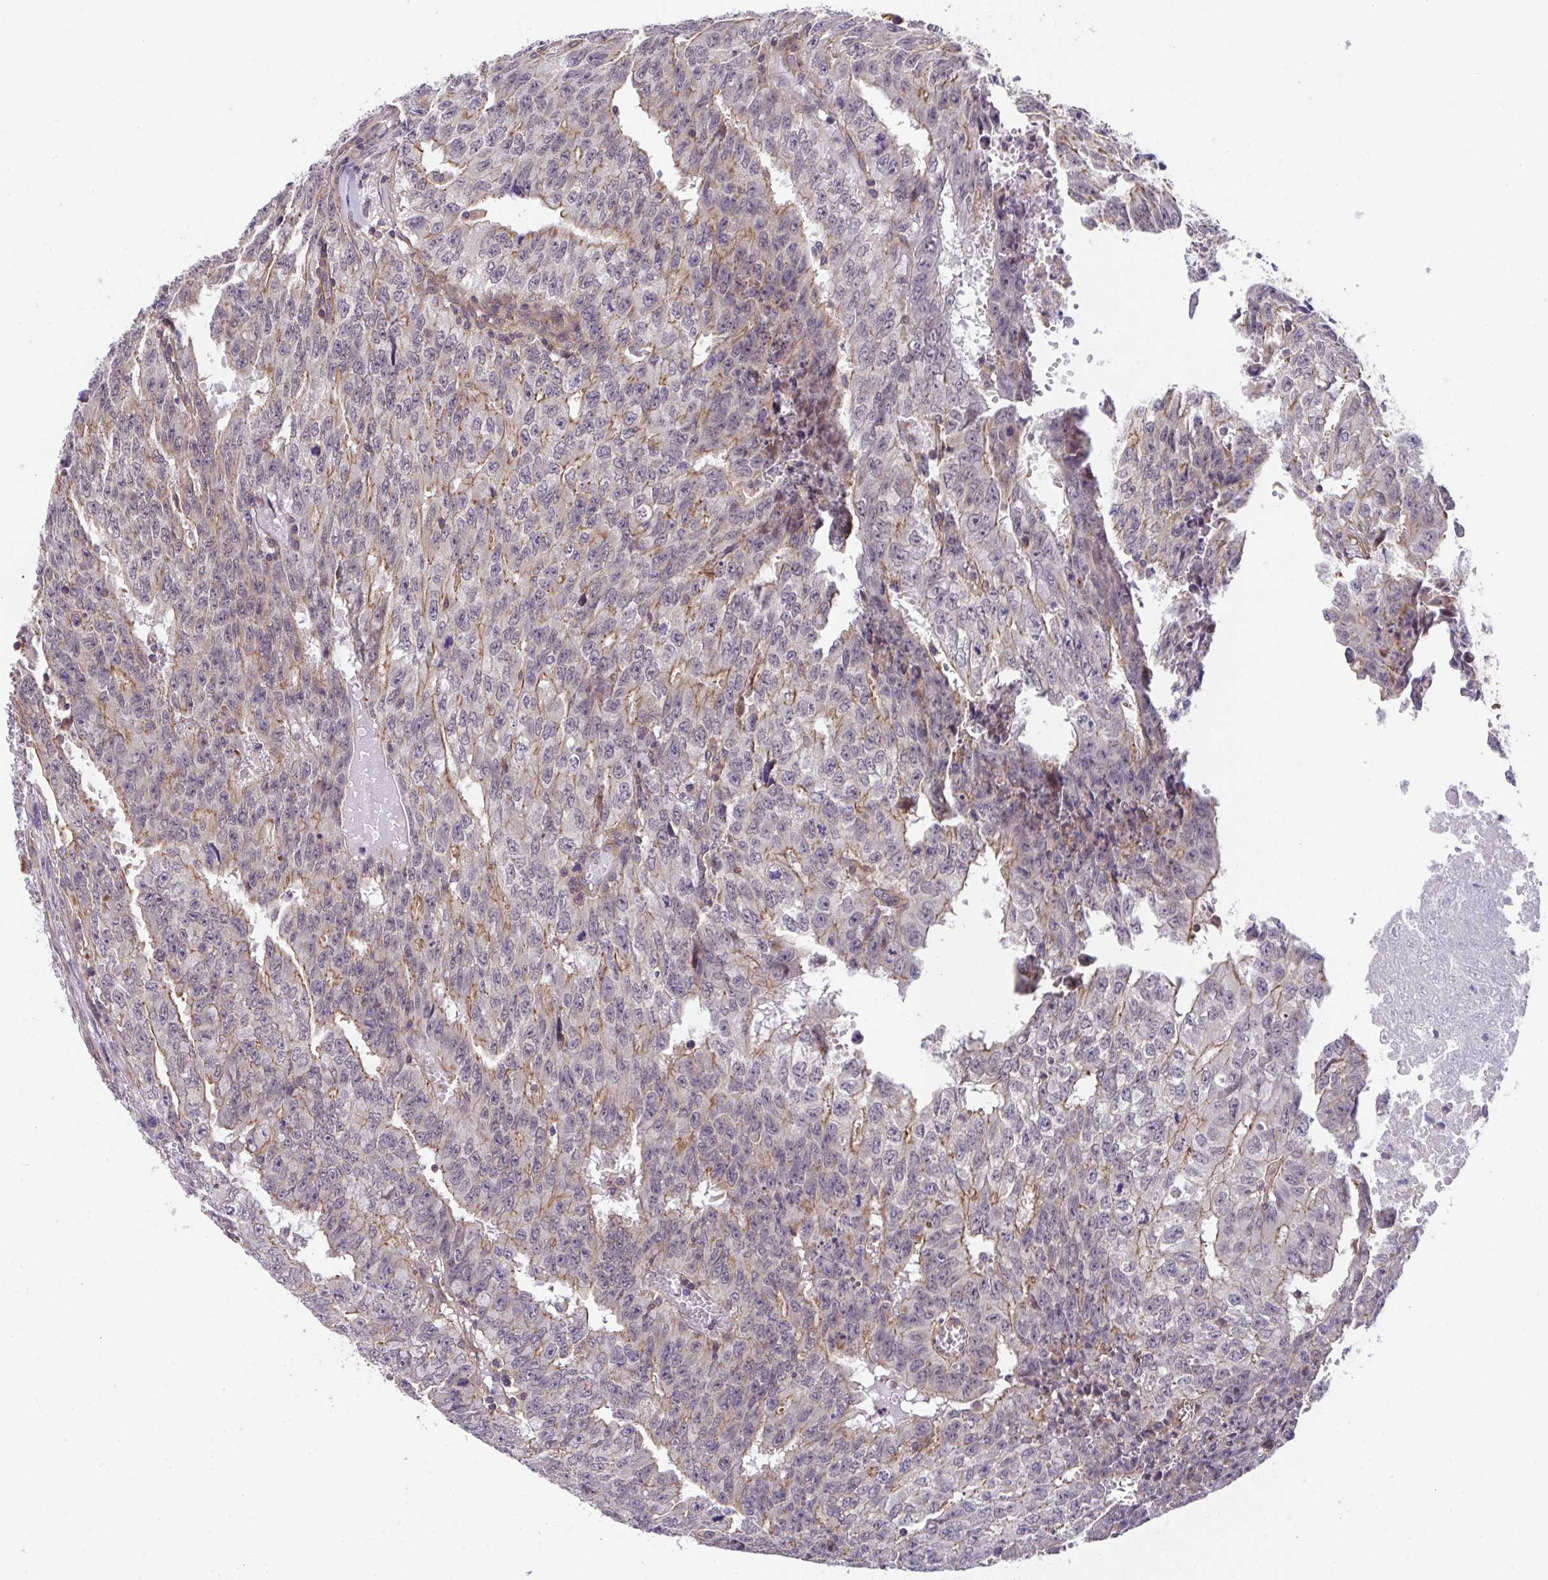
{"staining": {"intensity": "moderate", "quantity": "<25%", "location": "cytoplasmic/membranous"}, "tissue": "testis cancer", "cell_type": "Tumor cells", "image_type": "cancer", "snomed": [{"axis": "morphology", "description": "Carcinoma, Embryonal, NOS"}, {"axis": "morphology", "description": "Teratoma, malignant, NOS"}, {"axis": "topography", "description": "Testis"}], "caption": "Protein expression analysis of human testis cancer (malignant teratoma) reveals moderate cytoplasmic/membranous positivity in about <25% of tumor cells.", "gene": "ZNF696", "patient": {"sex": "male", "age": 24}}